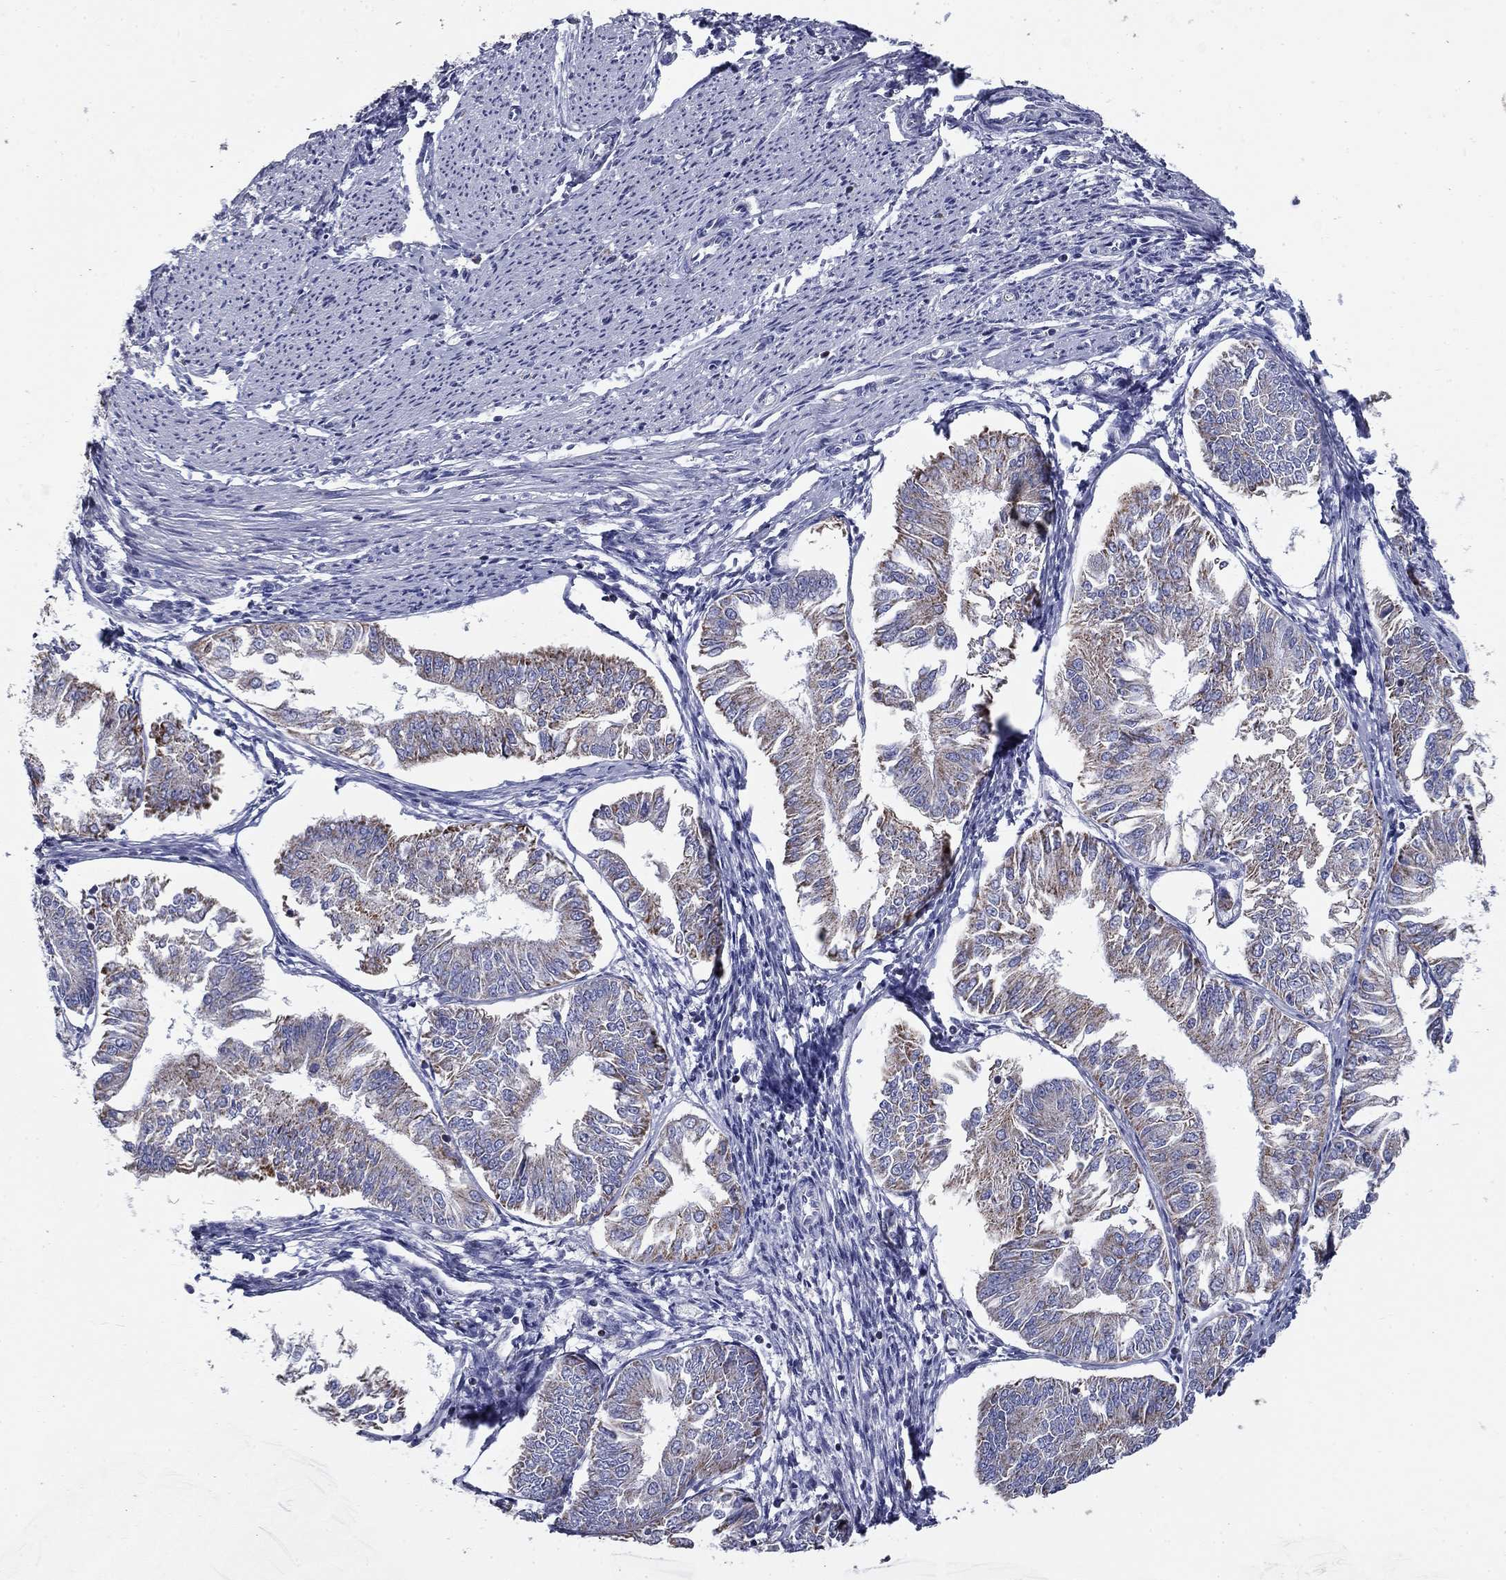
{"staining": {"intensity": "weak", "quantity": ">75%", "location": "cytoplasmic/membranous"}, "tissue": "endometrial cancer", "cell_type": "Tumor cells", "image_type": "cancer", "snomed": [{"axis": "morphology", "description": "Adenocarcinoma, NOS"}, {"axis": "topography", "description": "Endometrium"}], "caption": "Protein staining shows weak cytoplasmic/membranous staining in approximately >75% of tumor cells in adenocarcinoma (endometrial).", "gene": "NDUFA4L2", "patient": {"sex": "female", "age": 58}}